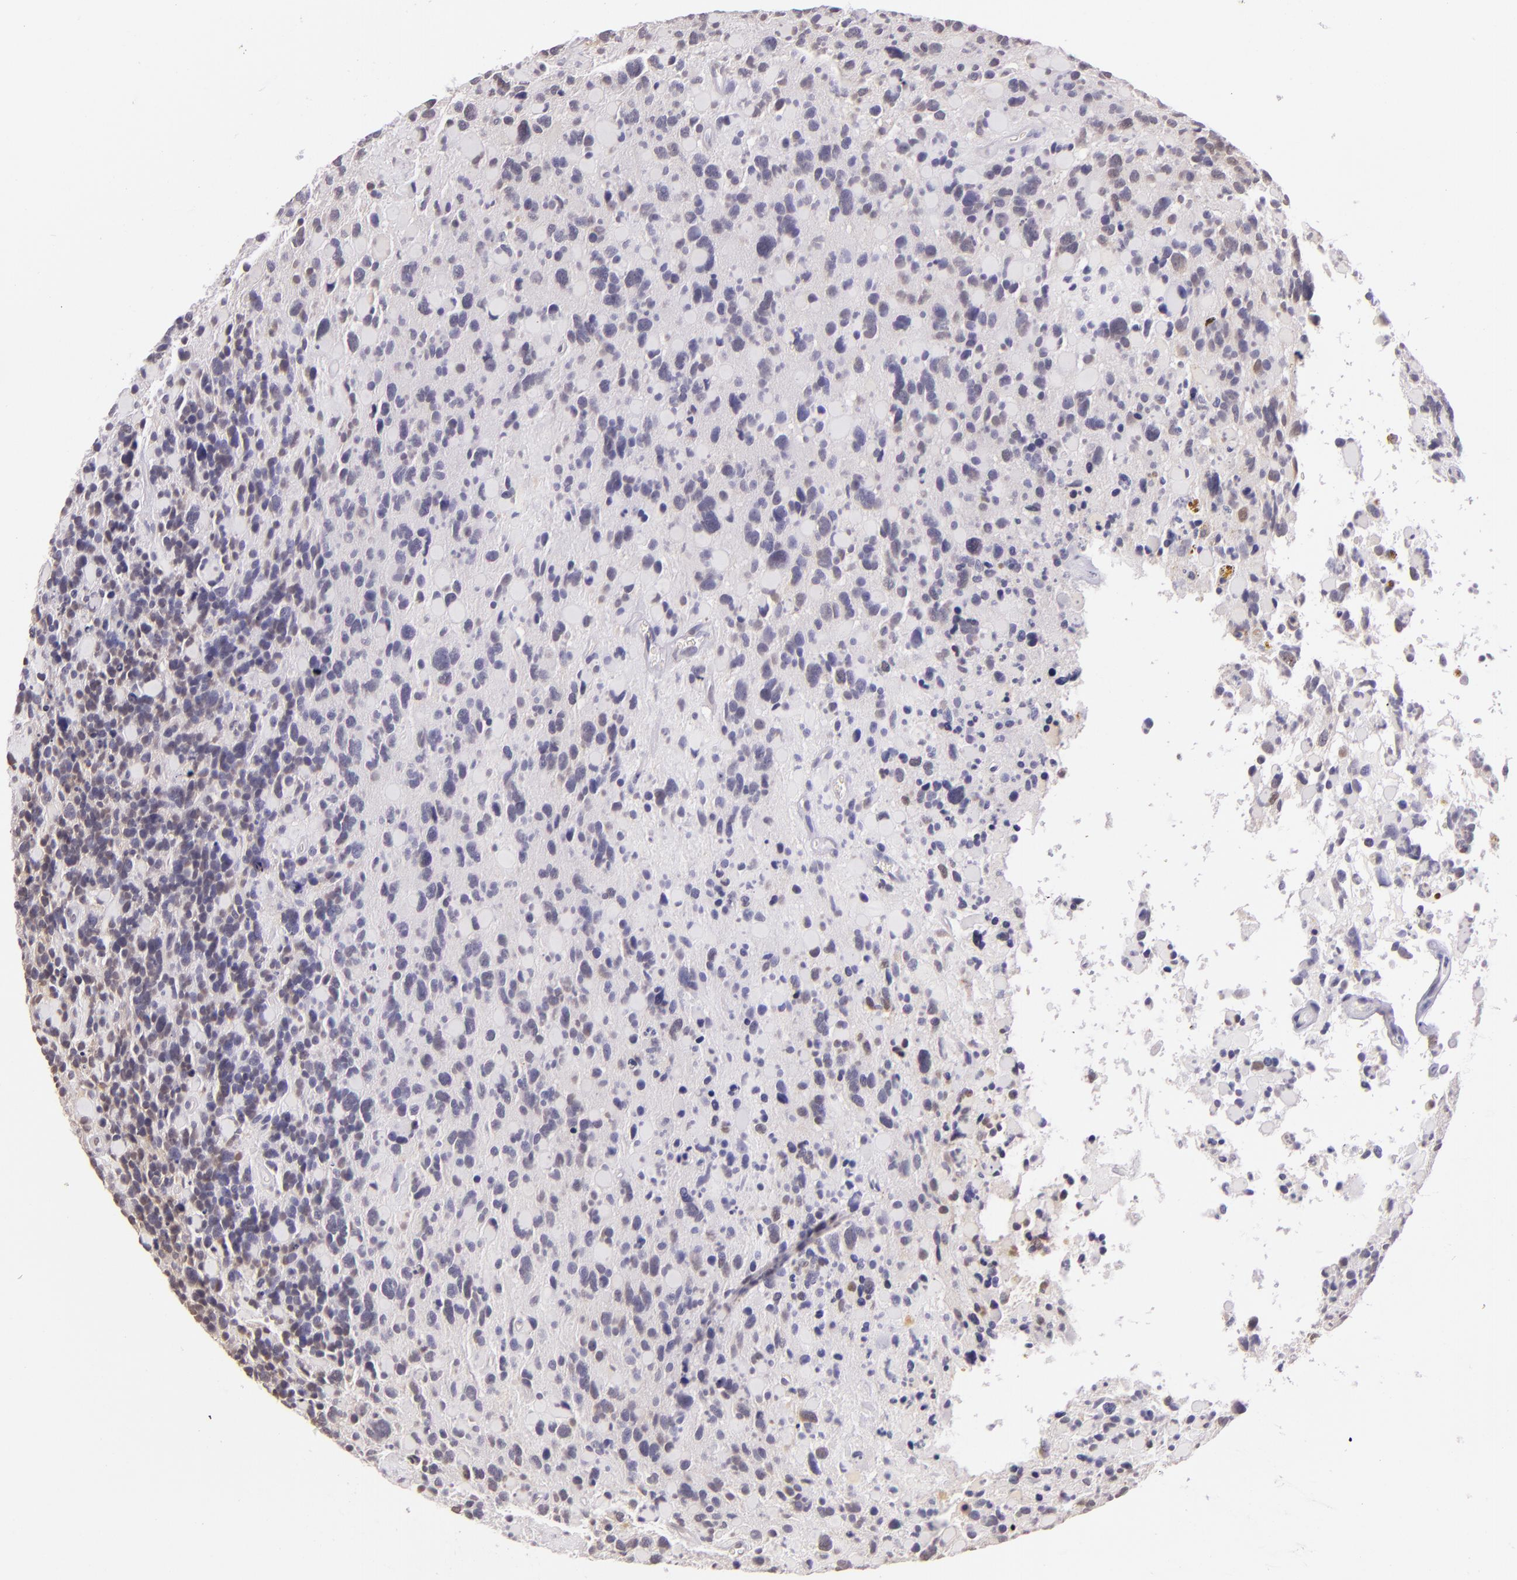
{"staining": {"intensity": "negative", "quantity": "none", "location": "none"}, "tissue": "glioma", "cell_type": "Tumor cells", "image_type": "cancer", "snomed": [{"axis": "morphology", "description": "Glioma, malignant, High grade"}, {"axis": "topography", "description": "Brain"}], "caption": "Immunohistochemistry (IHC) micrograph of neoplastic tissue: human glioma stained with DAB demonstrates no significant protein expression in tumor cells.", "gene": "HSPA8", "patient": {"sex": "female", "age": 37}}